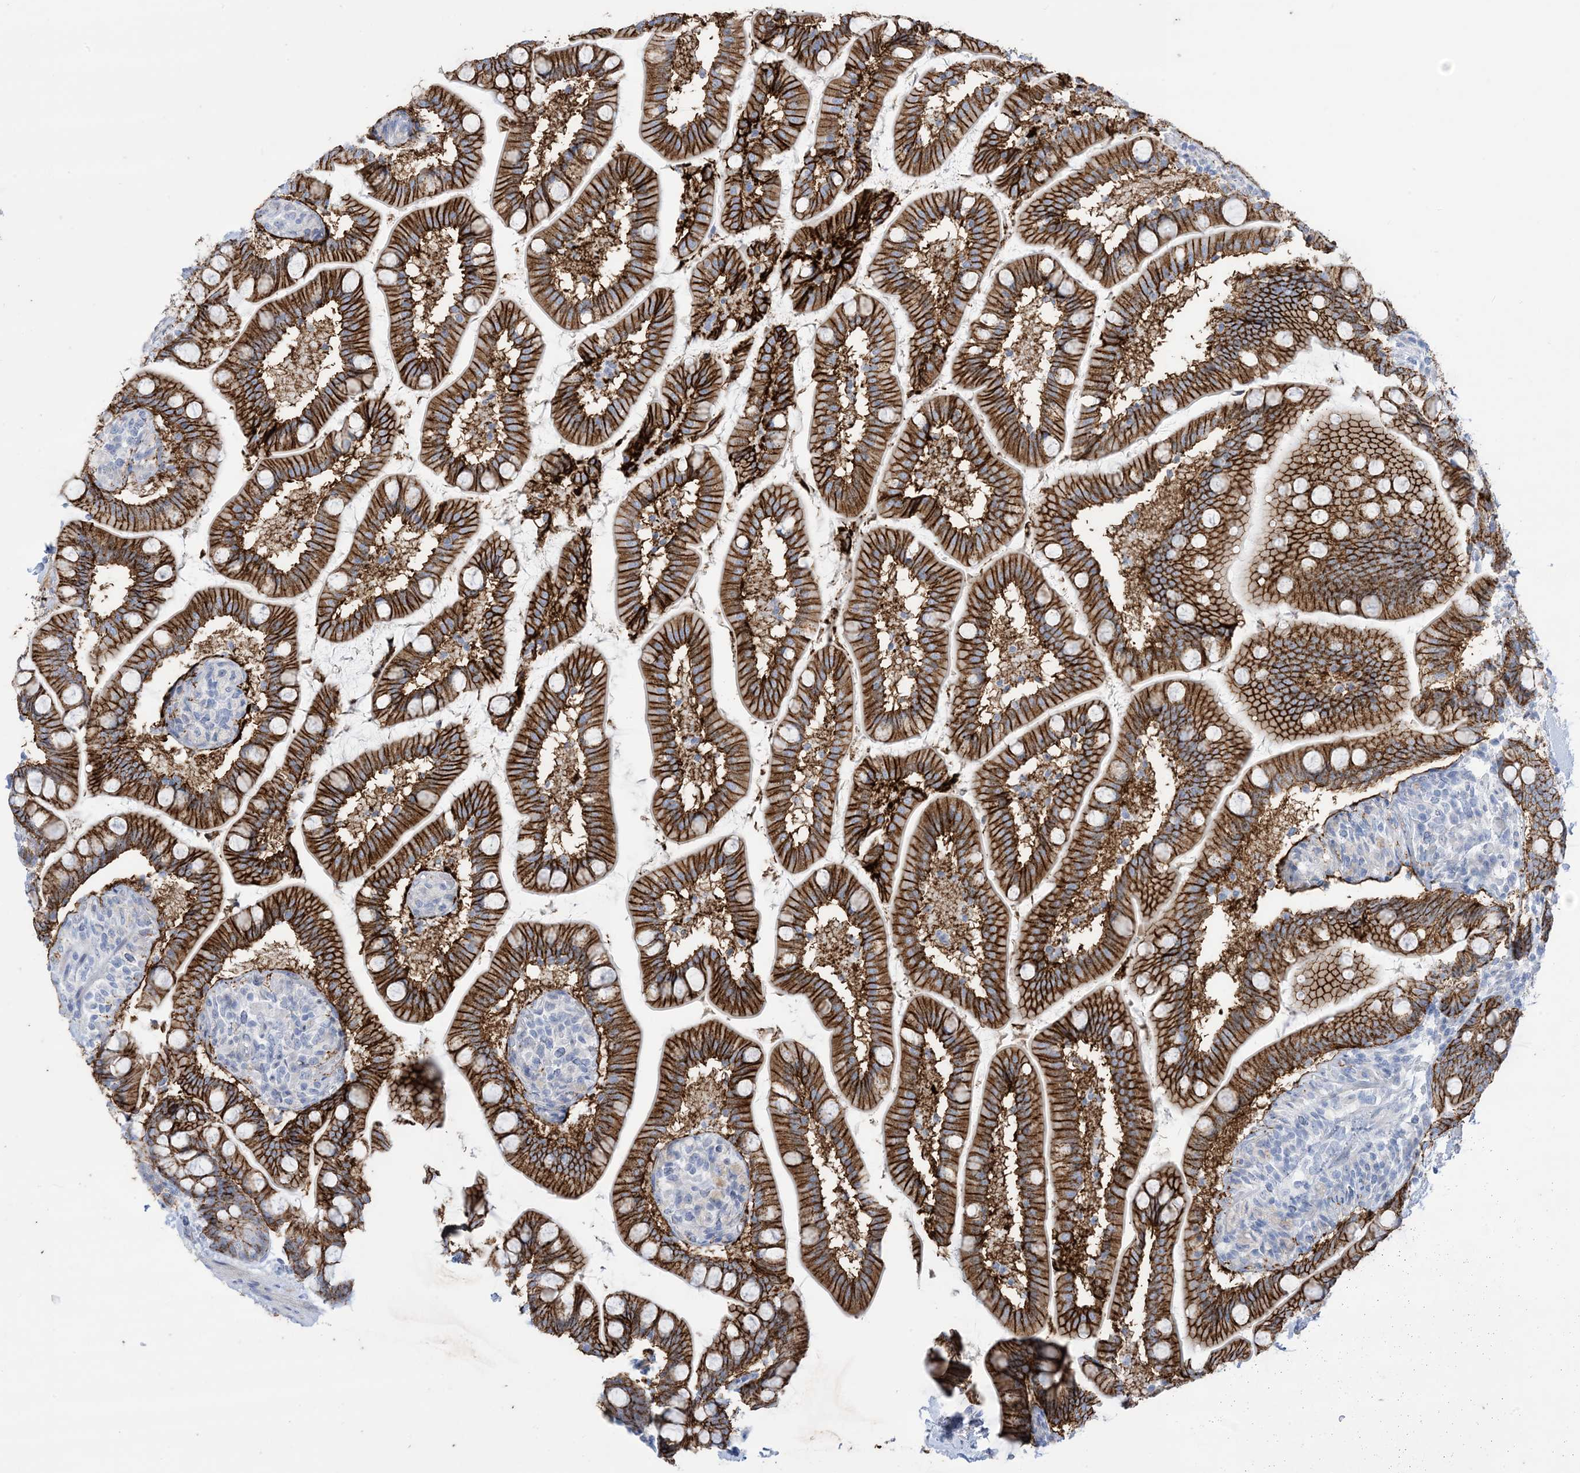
{"staining": {"intensity": "strong", "quantity": ">75%", "location": "cytoplasmic/membranous"}, "tissue": "small intestine", "cell_type": "Glandular cells", "image_type": "normal", "snomed": [{"axis": "morphology", "description": "Normal tissue, NOS"}, {"axis": "topography", "description": "Small intestine"}], "caption": "Glandular cells reveal high levels of strong cytoplasmic/membranous positivity in about >75% of cells in normal small intestine. The protein of interest is stained brown, and the nuclei are stained in blue (DAB IHC with brightfield microscopy, high magnification).", "gene": "ATP11C", "patient": {"sex": "female", "age": 64}}